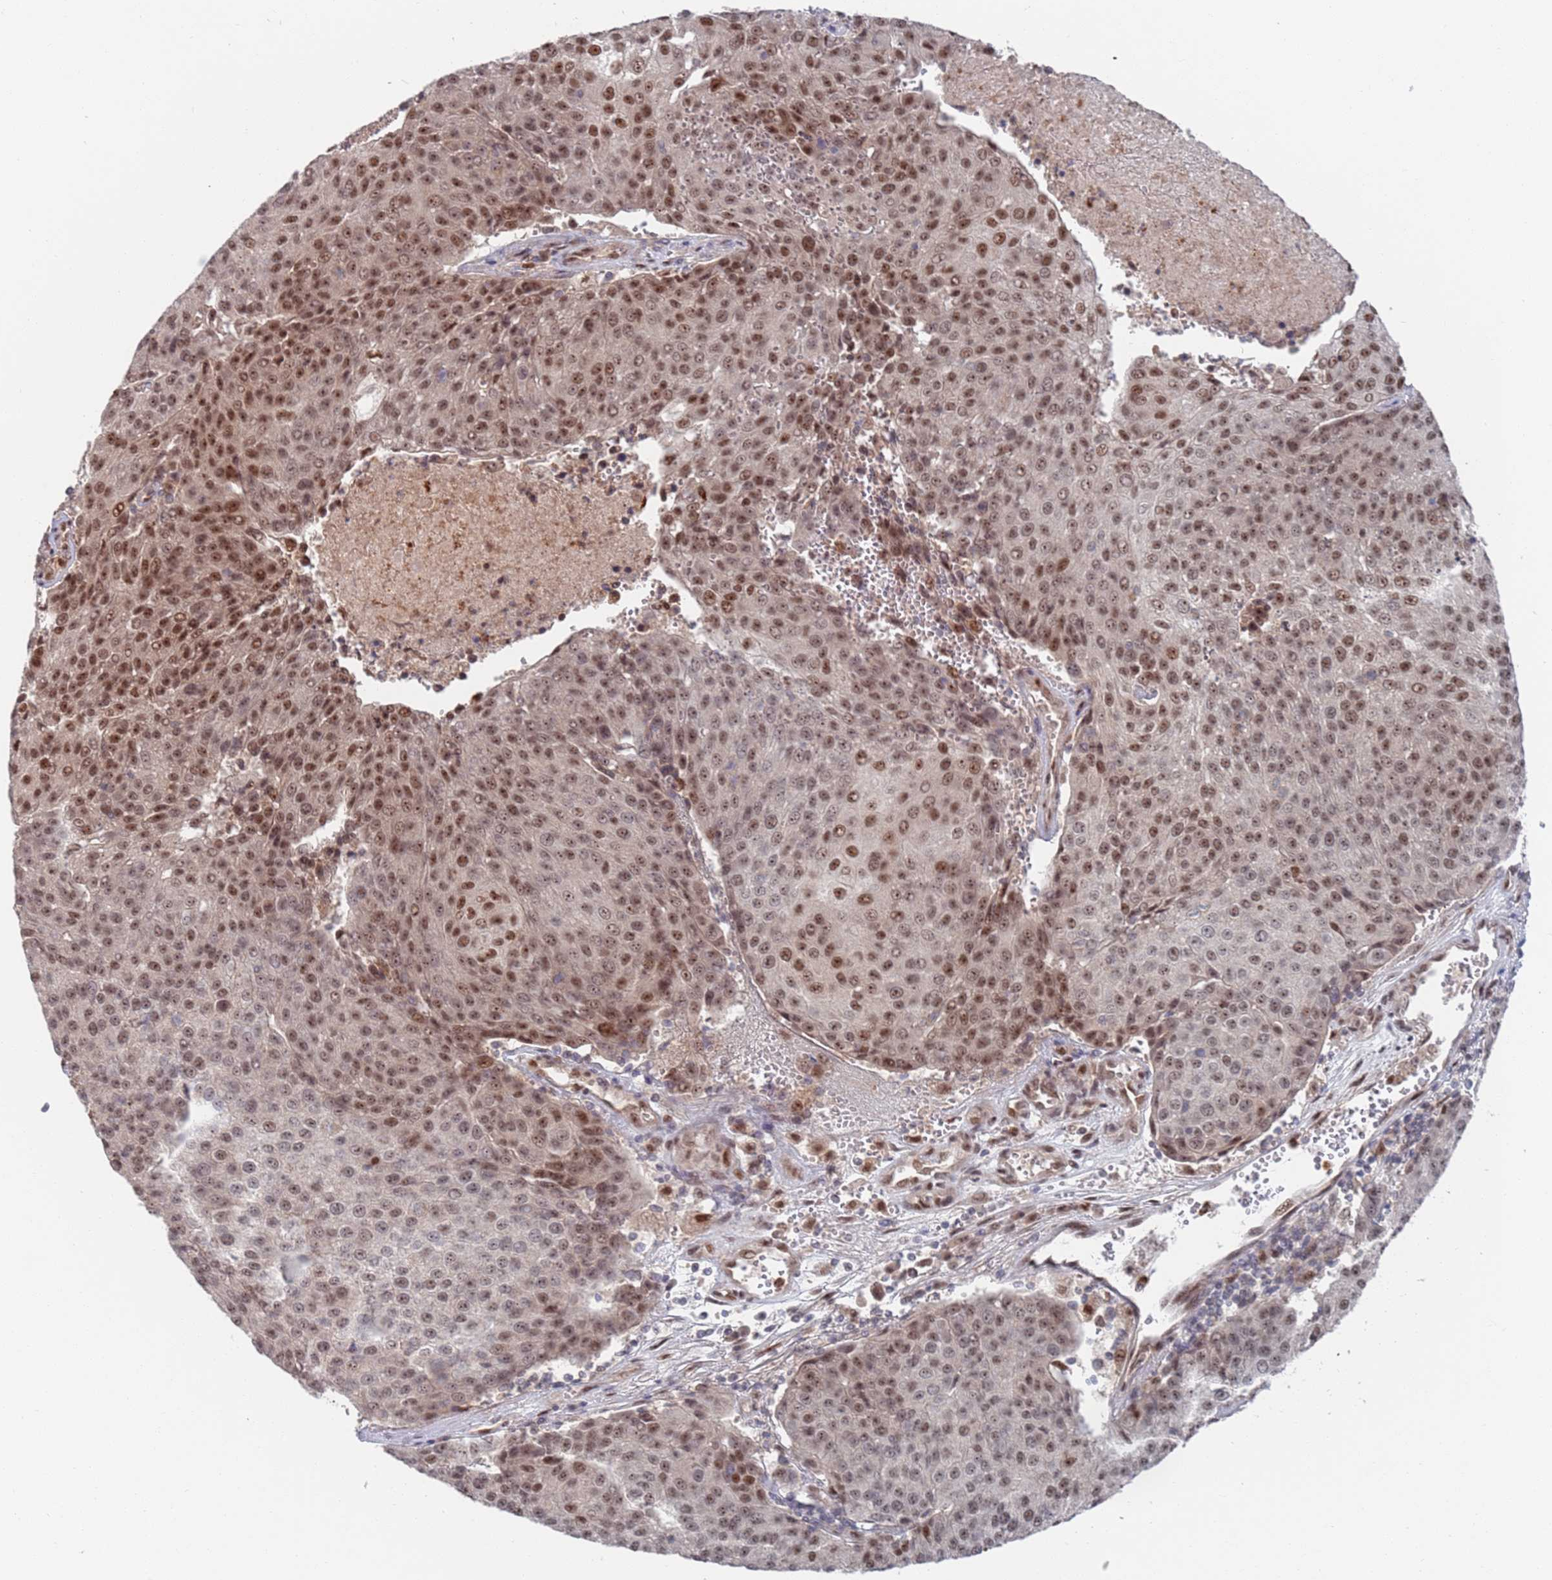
{"staining": {"intensity": "moderate", "quantity": ">75%", "location": "nuclear"}, "tissue": "urothelial cancer", "cell_type": "Tumor cells", "image_type": "cancer", "snomed": [{"axis": "morphology", "description": "Urothelial carcinoma, High grade"}, {"axis": "topography", "description": "Urinary bladder"}], "caption": "Urothelial carcinoma (high-grade) tissue displays moderate nuclear positivity in about >75% of tumor cells The protein is stained brown, and the nuclei are stained in blue (DAB (3,3'-diaminobenzidine) IHC with brightfield microscopy, high magnification).", "gene": "RPP25", "patient": {"sex": "female", "age": 85}}